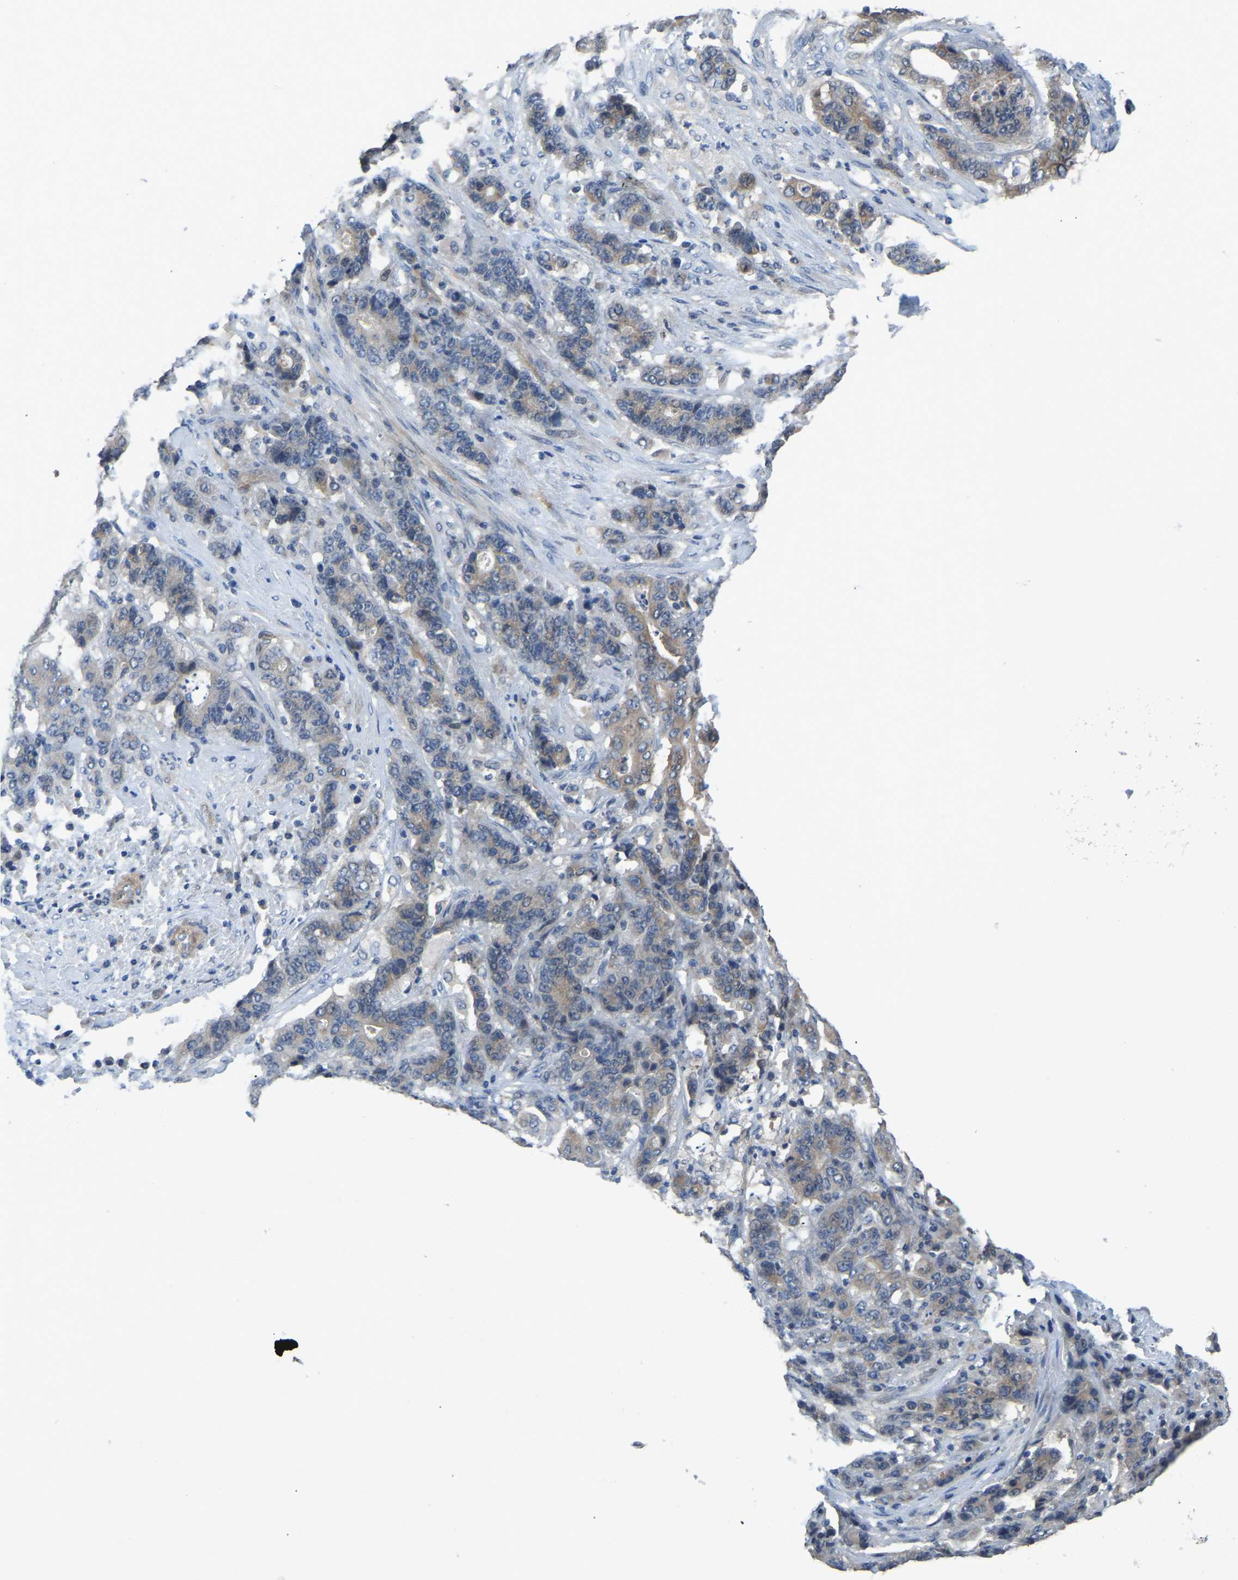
{"staining": {"intensity": "weak", "quantity": "<25%", "location": "cytoplasmic/membranous"}, "tissue": "stomach cancer", "cell_type": "Tumor cells", "image_type": "cancer", "snomed": [{"axis": "morphology", "description": "Adenocarcinoma, NOS"}, {"axis": "topography", "description": "Stomach"}], "caption": "High magnification brightfield microscopy of adenocarcinoma (stomach) stained with DAB (3,3'-diaminobenzidine) (brown) and counterstained with hematoxylin (blue): tumor cells show no significant expression.", "gene": "HIGD2B", "patient": {"sex": "female", "age": 73}}